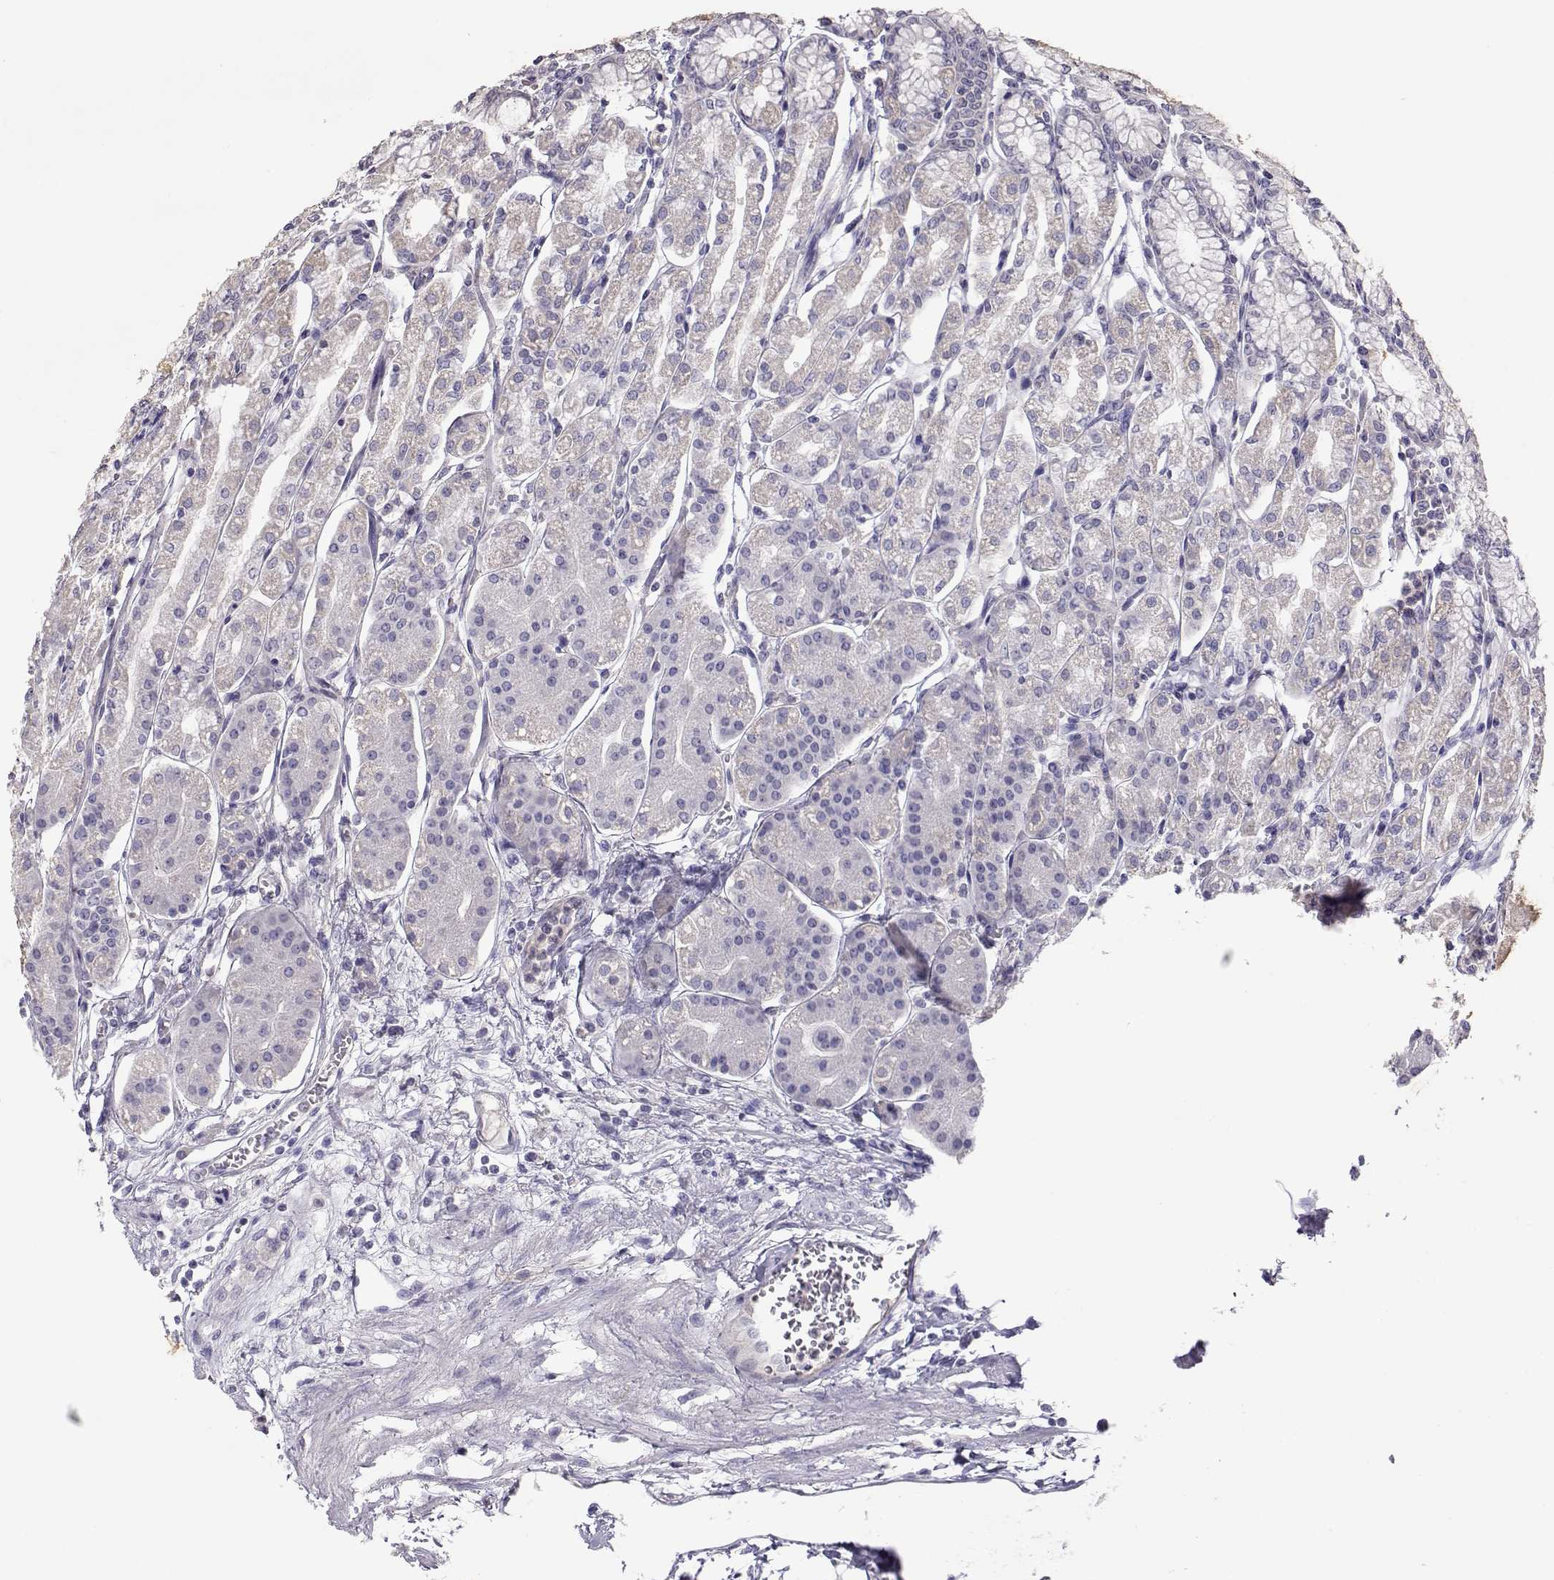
{"staining": {"intensity": "negative", "quantity": "none", "location": "none"}, "tissue": "stomach", "cell_type": "Glandular cells", "image_type": "normal", "snomed": [{"axis": "morphology", "description": "Normal tissue, NOS"}, {"axis": "topography", "description": "Skeletal muscle"}, {"axis": "topography", "description": "Stomach"}], "caption": "This is a image of IHC staining of benign stomach, which shows no staining in glandular cells.", "gene": "NCAM2", "patient": {"sex": "female", "age": 57}}